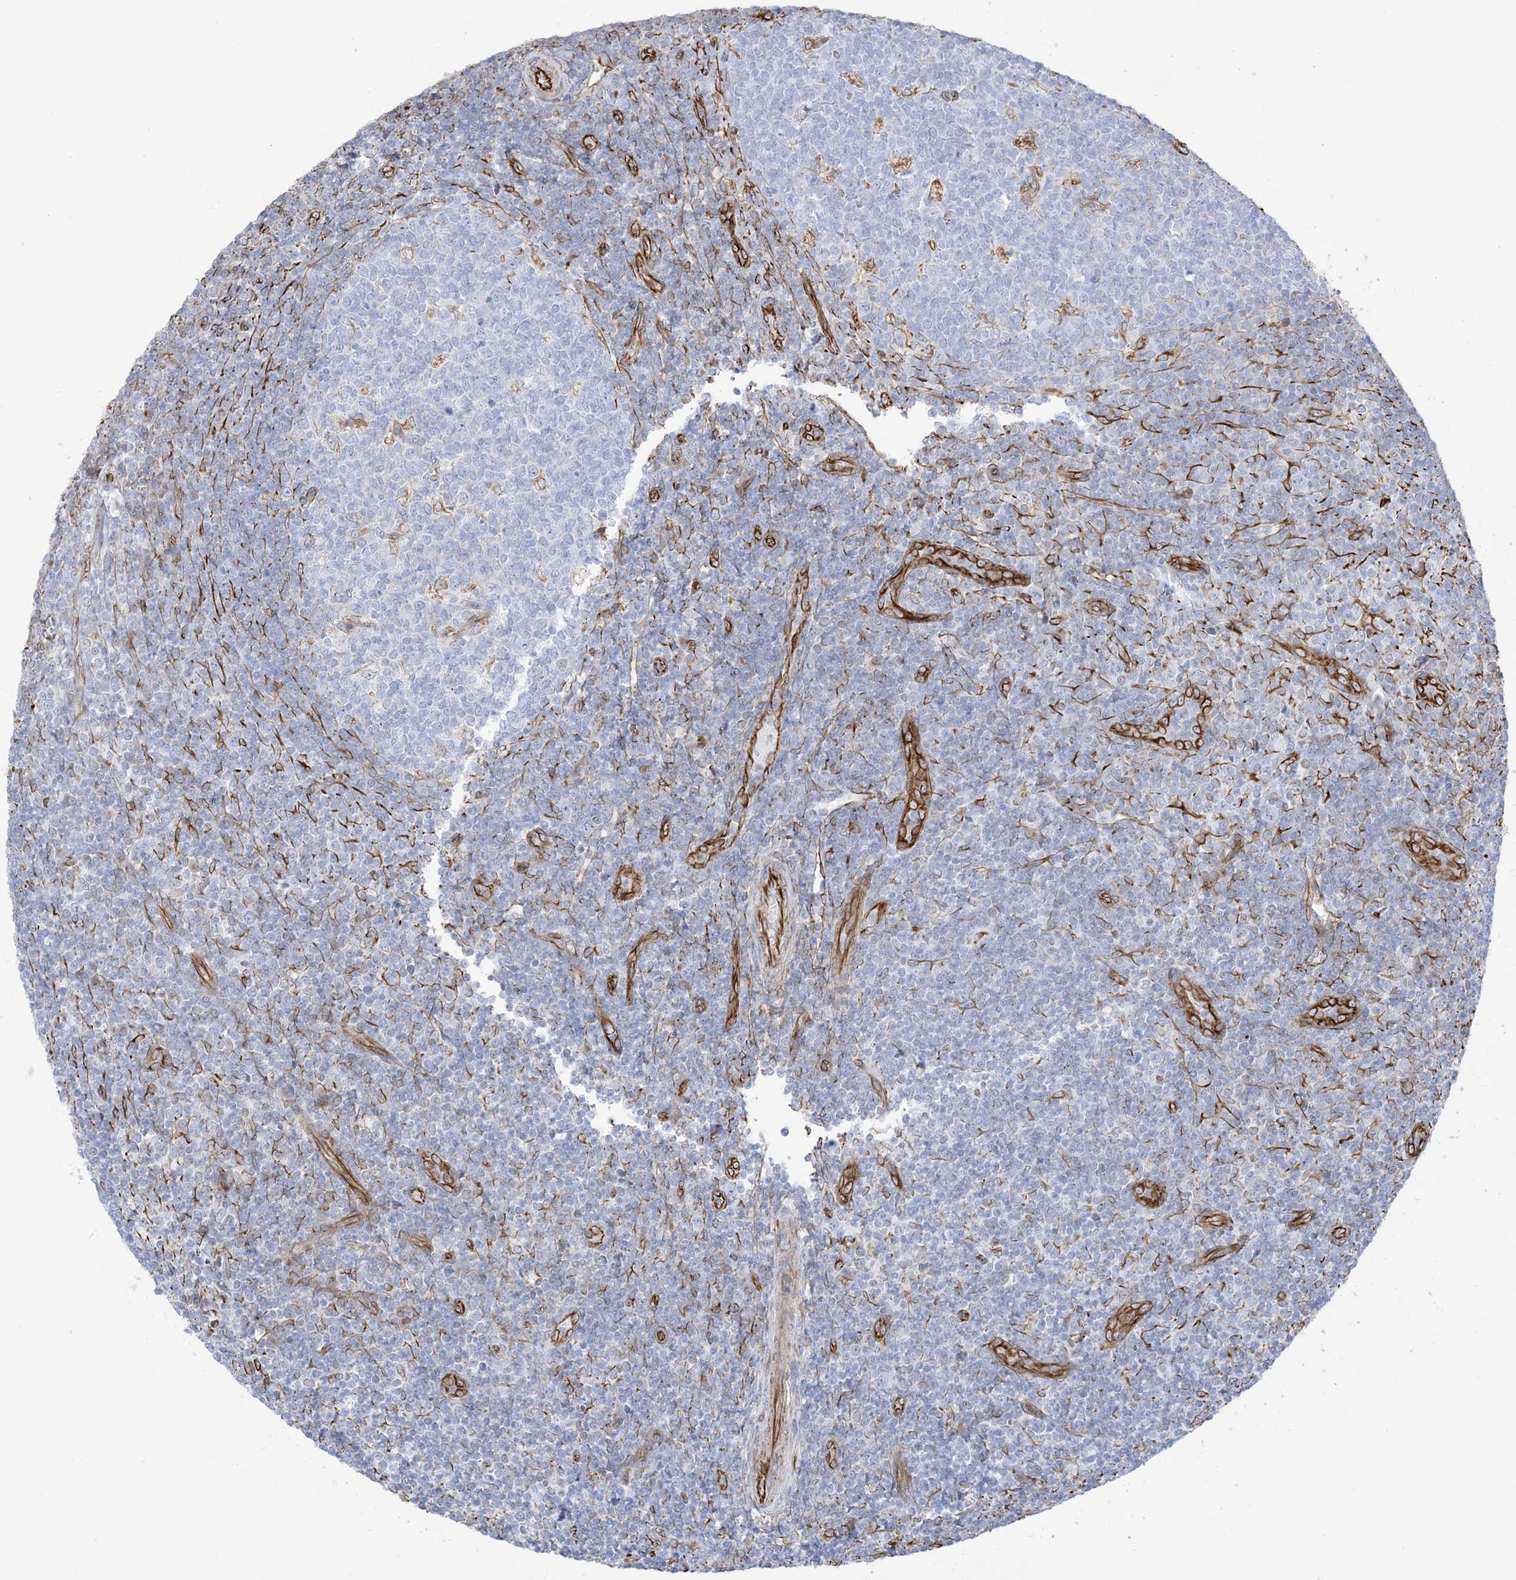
{"staining": {"intensity": "weak", "quantity": "<25%", "location": "cytoplasmic/membranous"}, "tissue": "tonsil", "cell_type": "Germinal center cells", "image_type": "normal", "snomed": [{"axis": "morphology", "description": "Normal tissue, NOS"}, {"axis": "topography", "description": "Tonsil"}], "caption": "High power microscopy histopathology image of an immunohistochemistry photomicrograph of unremarkable tonsil, revealing no significant positivity in germinal center cells.", "gene": "PID1", "patient": {"sex": "female", "age": 19}}